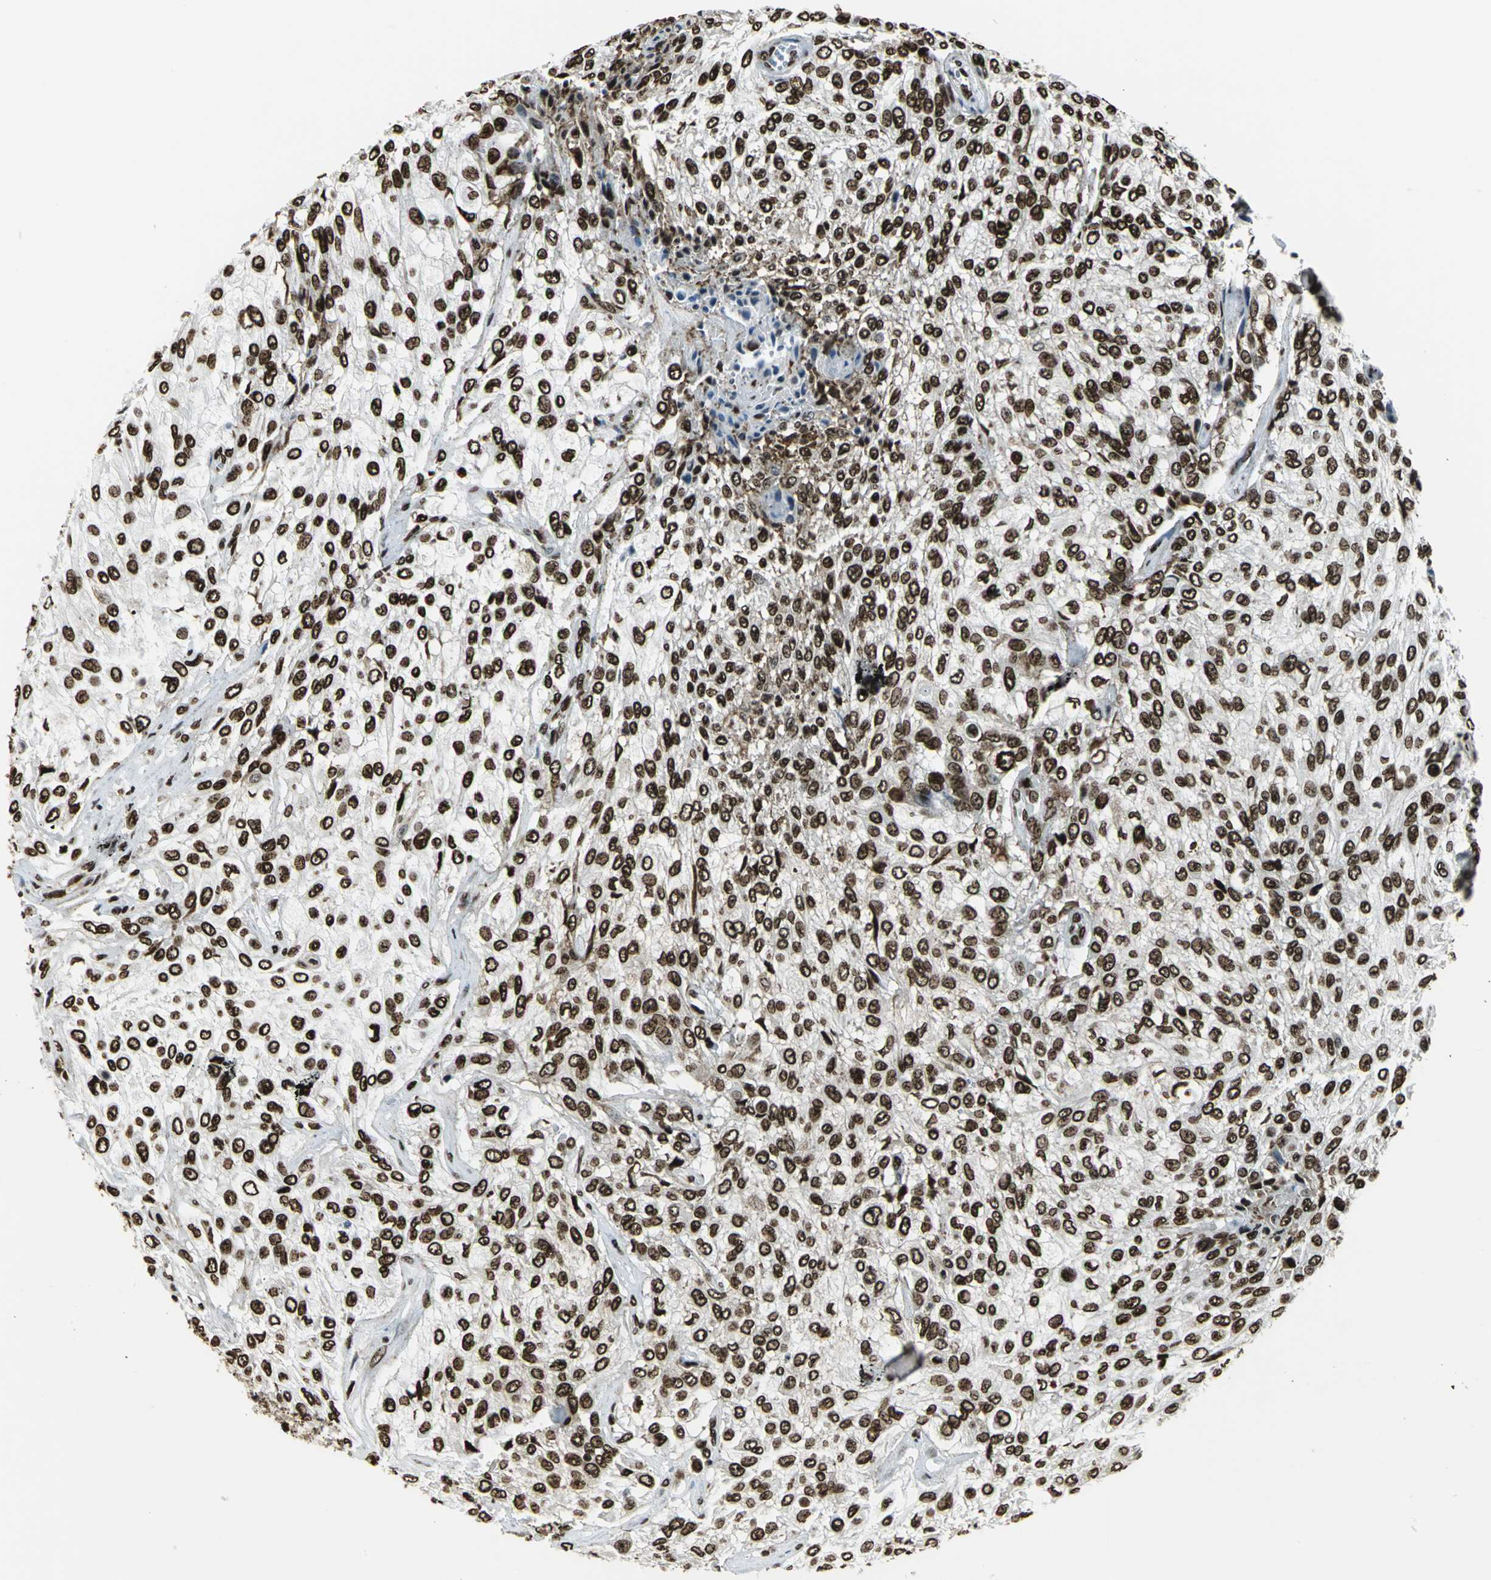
{"staining": {"intensity": "strong", "quantity": ">75%", "location": "nuclear"}, "tissue": "urothelial cancer", "cell_type": "Tumor cells", "image_type": "cancer", "snomed": [{"axis": "morphology", "description": "Urothelial carcinoma, High grade"}, {"axis": "topography", "description": "Urinary bladder"}], "caption": "Immunohistochemical staining of human urothelial cancer exhibits high levels of strong nuclear protein positivity in approximately >75% of tumor cells.", "gene": "APEX1", "patient": {"sex": "male", "age": 57}}